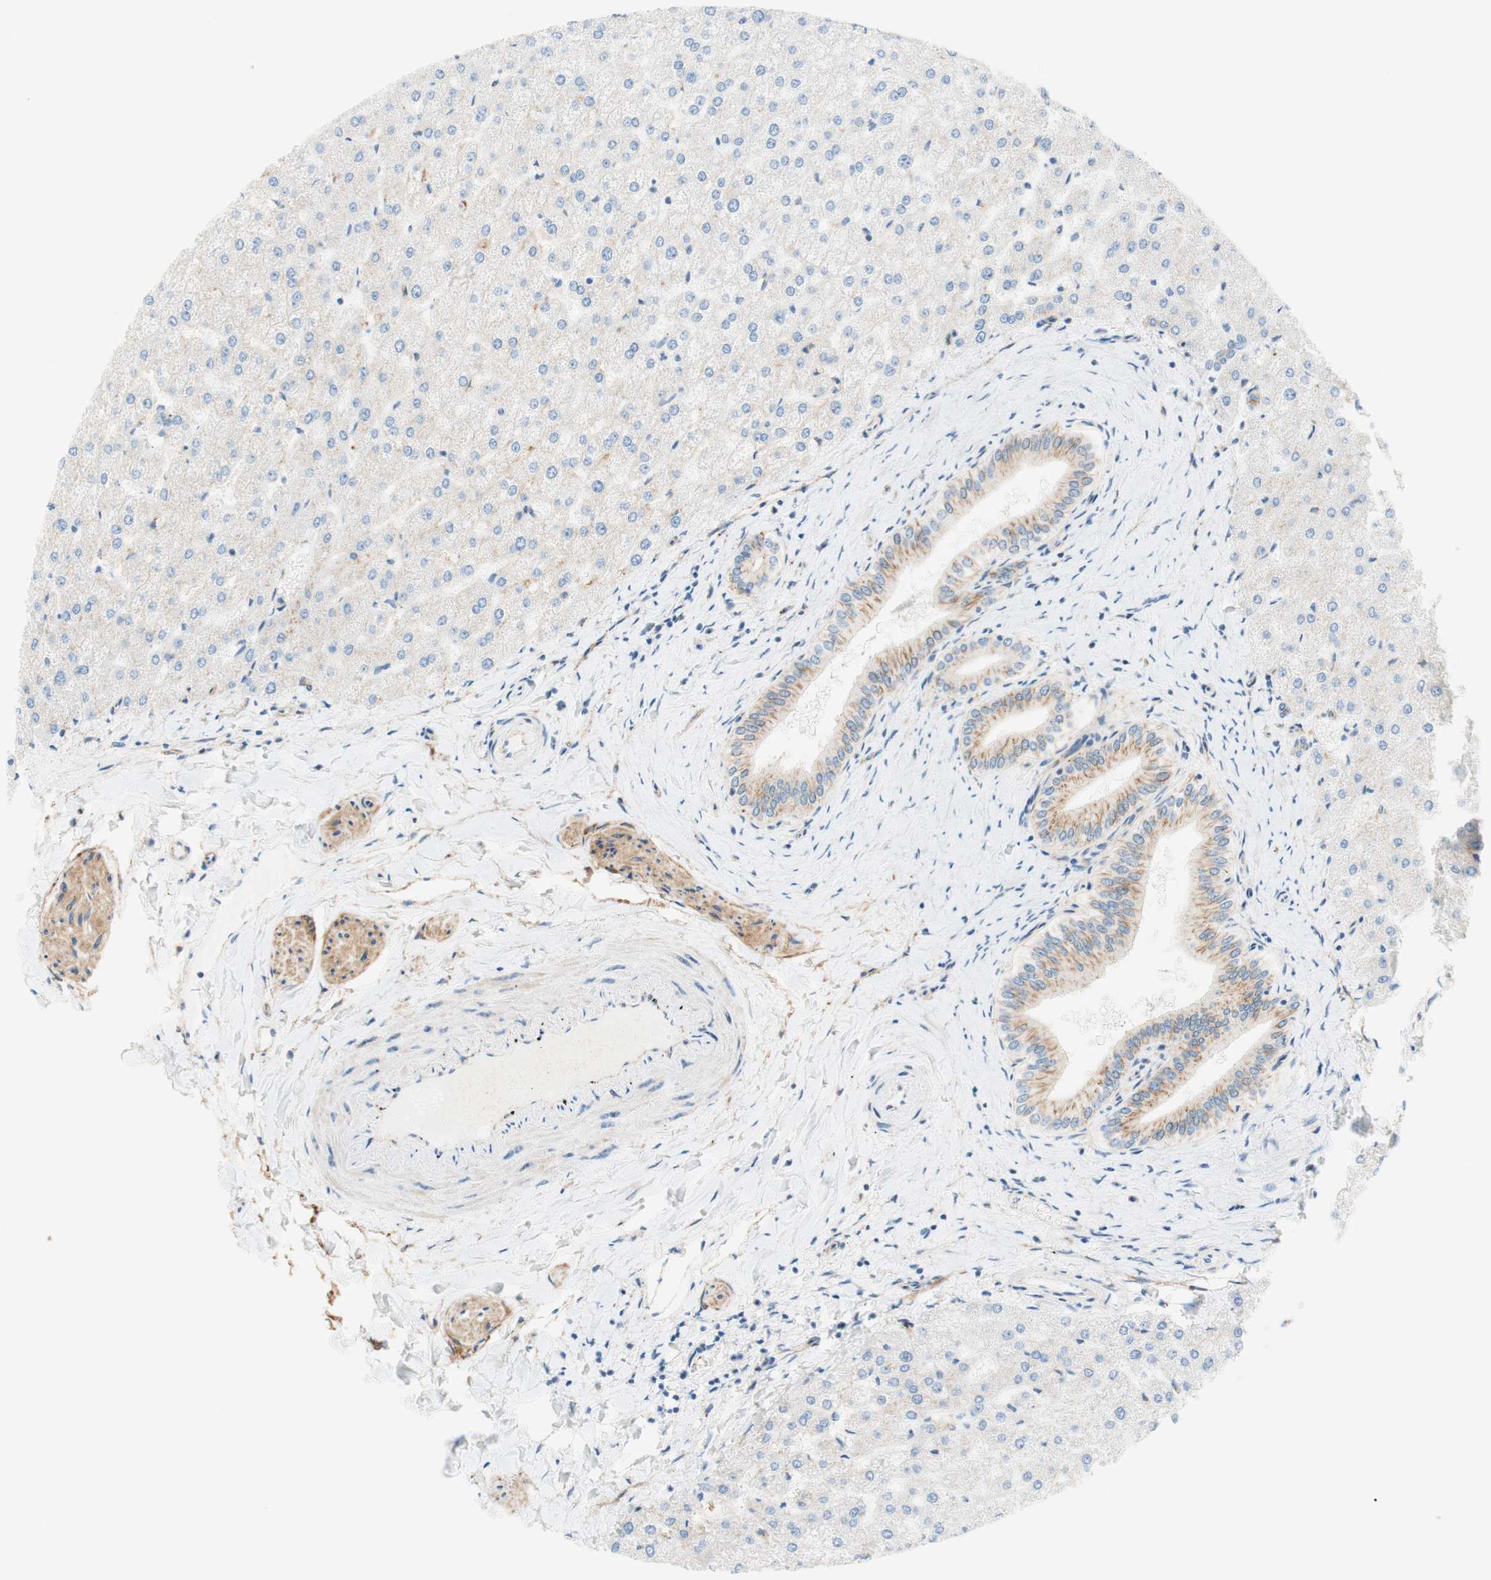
{"staining": {"intensity": "moderate", "quantity": ">75%", "location": "cytoplasmic/membranous"}, "tissue": "liver", "cell_type": "Cholangiocytes", "image_type": "normal", "snomed": [{"axis": "morphology", "description": "Normal tissue, NOS"}, {"axis": "topography", "description": "Liver"}], "caption": "Liver stained with a brown dye demonstrates moderate cytoplasmic/membranous positive expression in approximately >75% of cholangiocytes.", "gene": "VPS26A", "patient": {"sex": "female", "age": 32}}